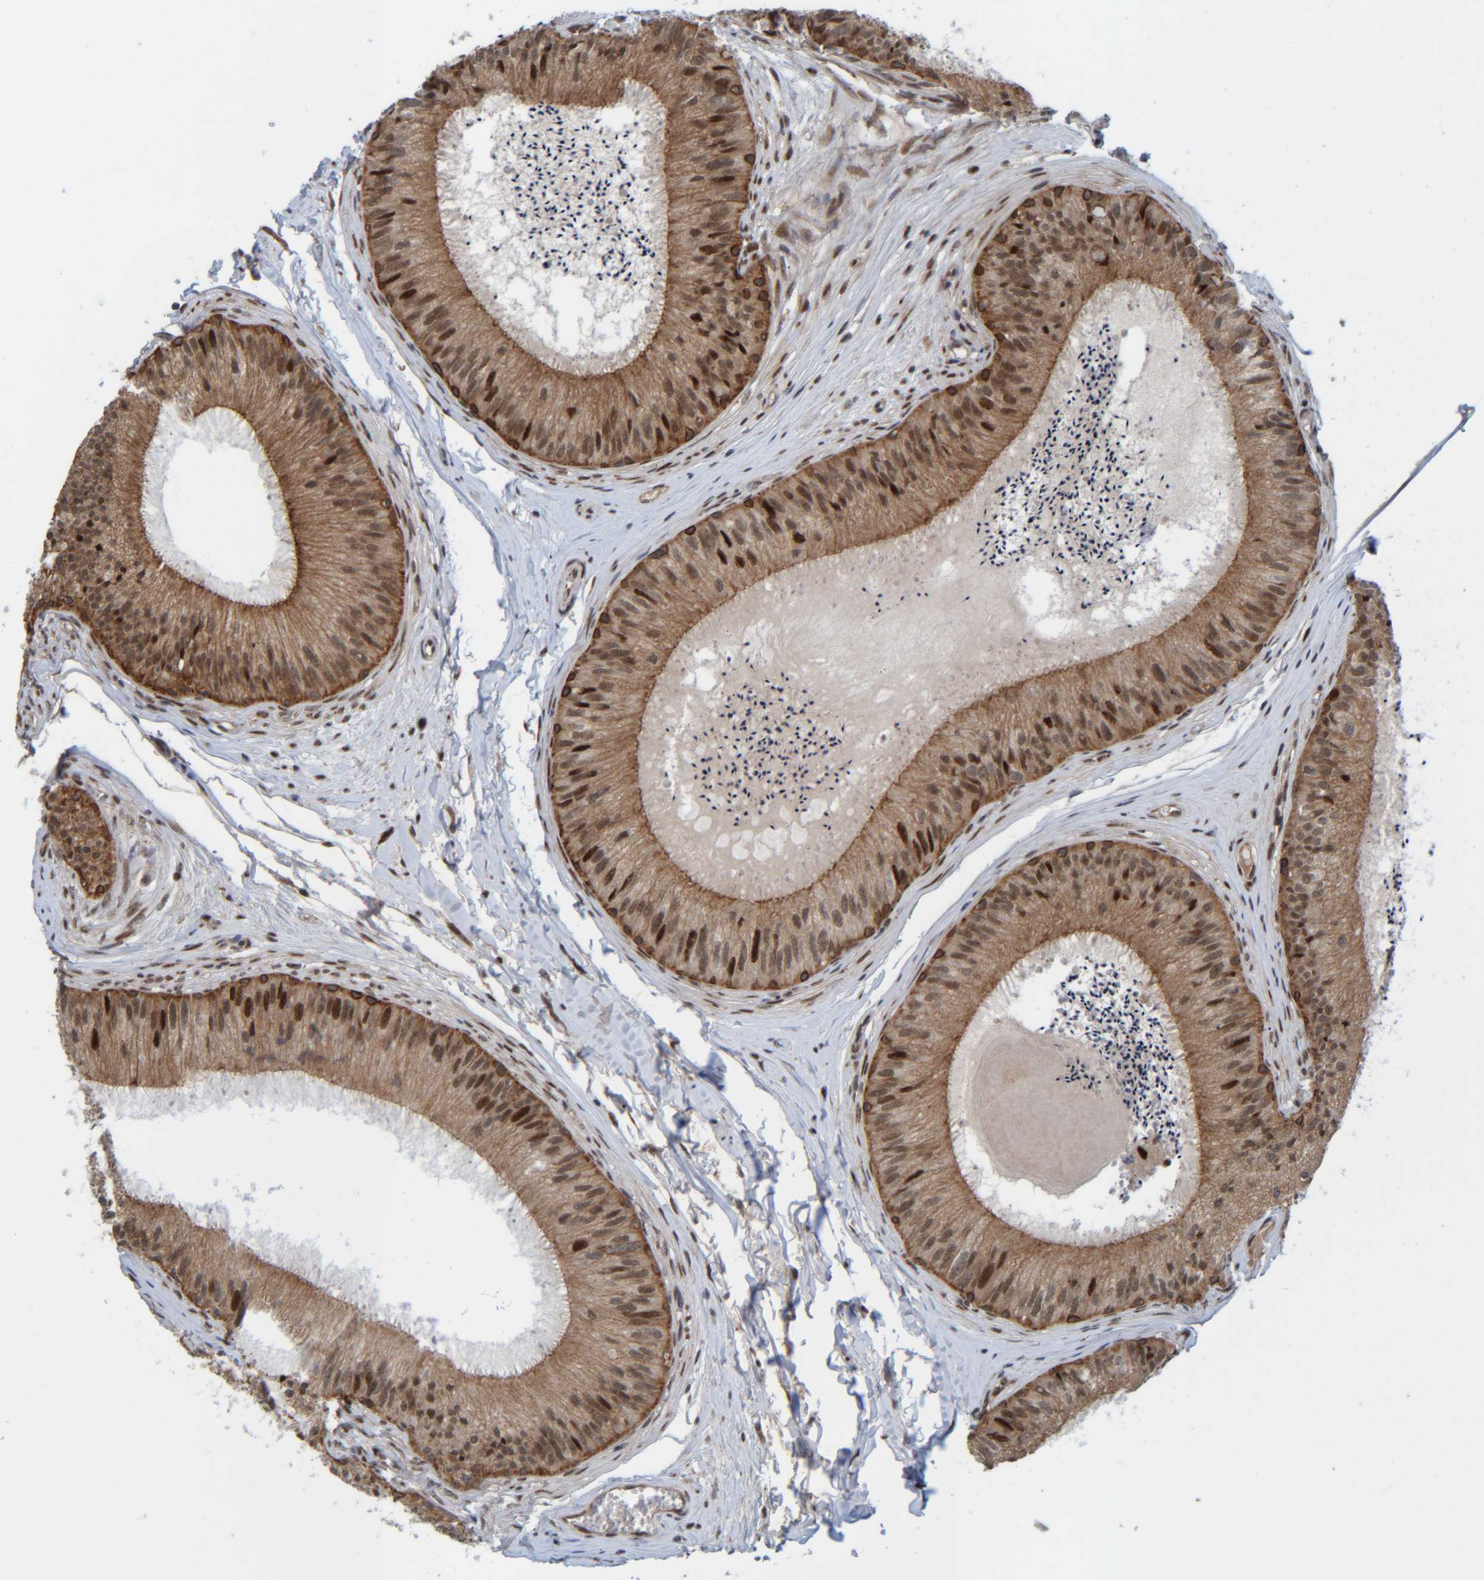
{"staining": {"intensity": "strong", "quantity": "25%-75%", "location": "nuclear"}, "tissue": "epididymis", "cell_type": "Glandular cells", "image_type": "normal", "snomed": [{"axis": "morphology", "description": "Normal tissue, NOS"}, {"axis": "topography", "description": "Epididymis"}], "caption": "An image of epididymis stained for a protein displays strong nuclear brown staining in glandular cells. (DAB (3,3'-diaminobenzidine) IHC, brown staining for protein, blue staining for nuclei).", "gene": "CCDC57", "patient": {"sex": "male", "age": 31}}